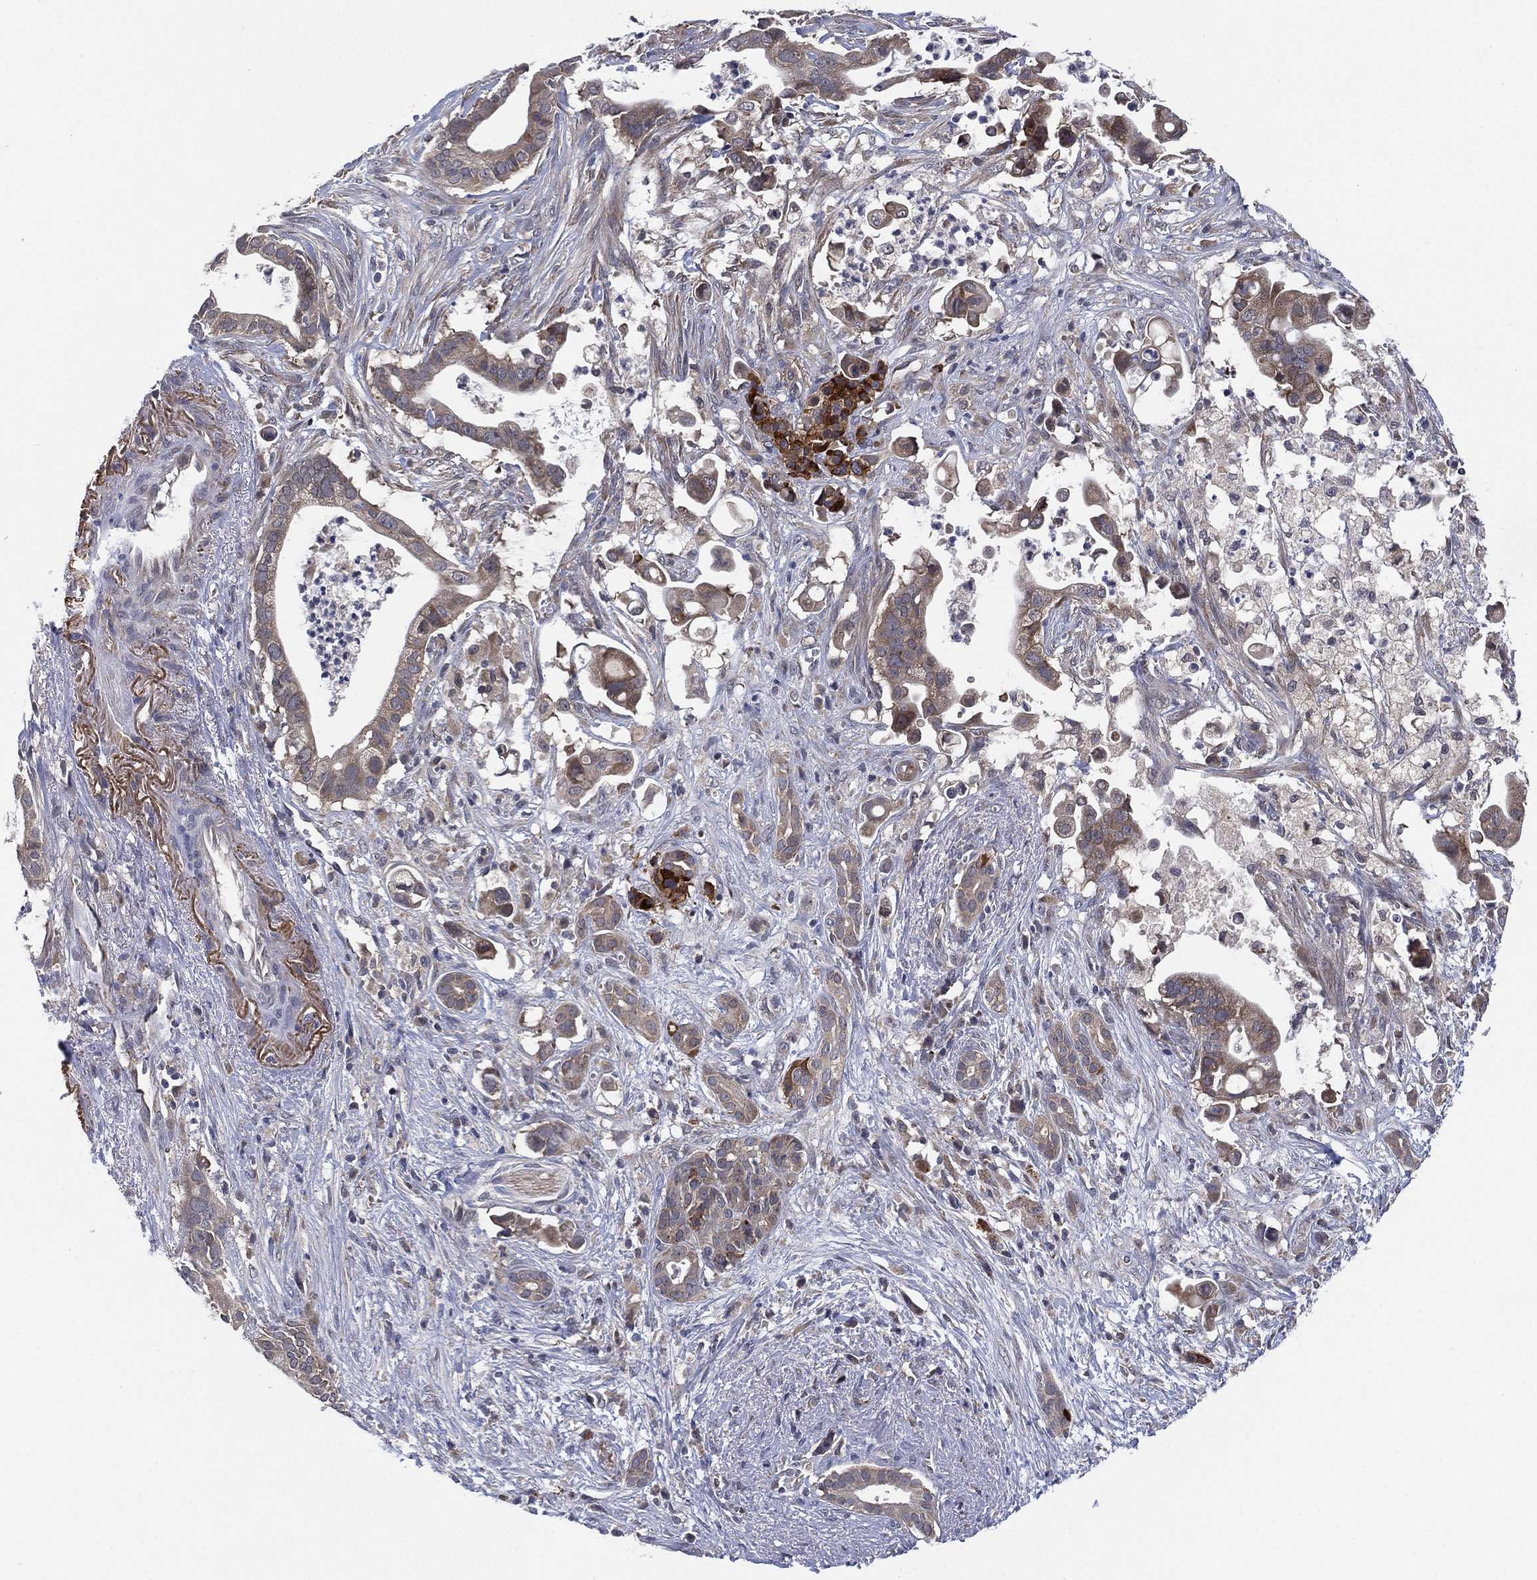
{"staining": {"intensity": "moderate", "quantity": "<25%", "location": "cytoplasmic/membranous"}, "tissue": "pancreatic cancer", "cell_type": "Tumor cells", "image_type": "cancer", "snomed": [{"axis": "morphology", "description": "Adenocarcinoma, NOS"}, {"axis": "topography", "description": "Pancreas"}], "caption": "The micrograph exhibits staining of pancreatic cancer, revealing moderate cytoplasmic/membranous protein expression (brown color) within tumor cells. (DAB (3,3'-diaminobenzidine) IHC with brightfield microscopy, high magnification).", "gene": "SELENOO", "patient": {"sex": "male", "age": 61}}